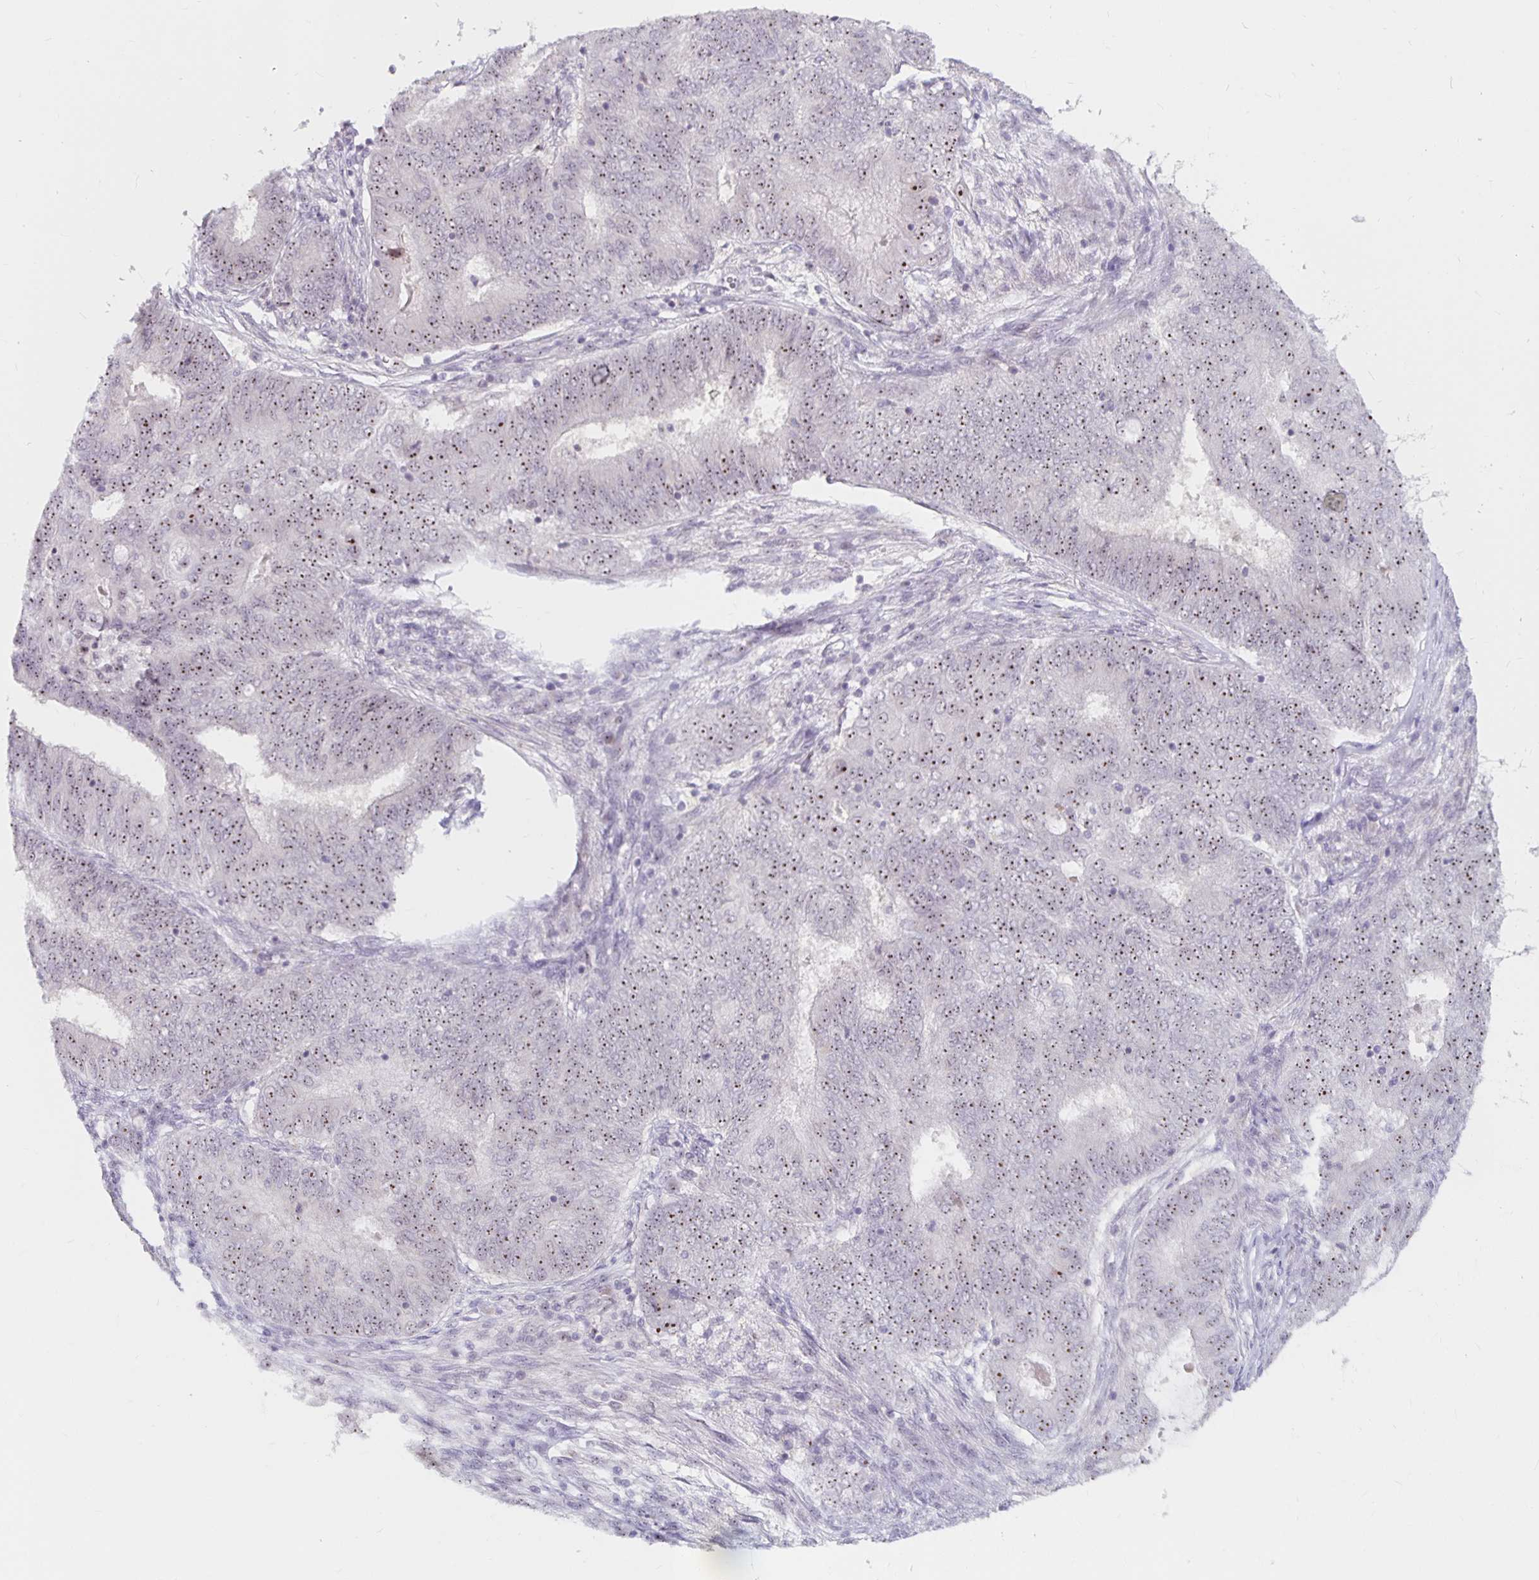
{"staining": {"intensity": "moderate", "quantity": ">75%", "location": "nuclear"}, "tissue": "endometrial cancer", "cell_type": "Tumor cells", "image_type": "cancer", "snomed": [{"axis": "morphology", "description": "Adenocarcinoma, NOS"}, {"axis": "topography", "description": "Endometrium"}], "caption": "This micrograph displays immunohistochemistry staining of endometrial adenocarcinoma, with medium moderate nuclear positivity in approximately >75% of tumor cells.", "gene": "NUP85", "patient": {"sex": "female", "age": 62}}